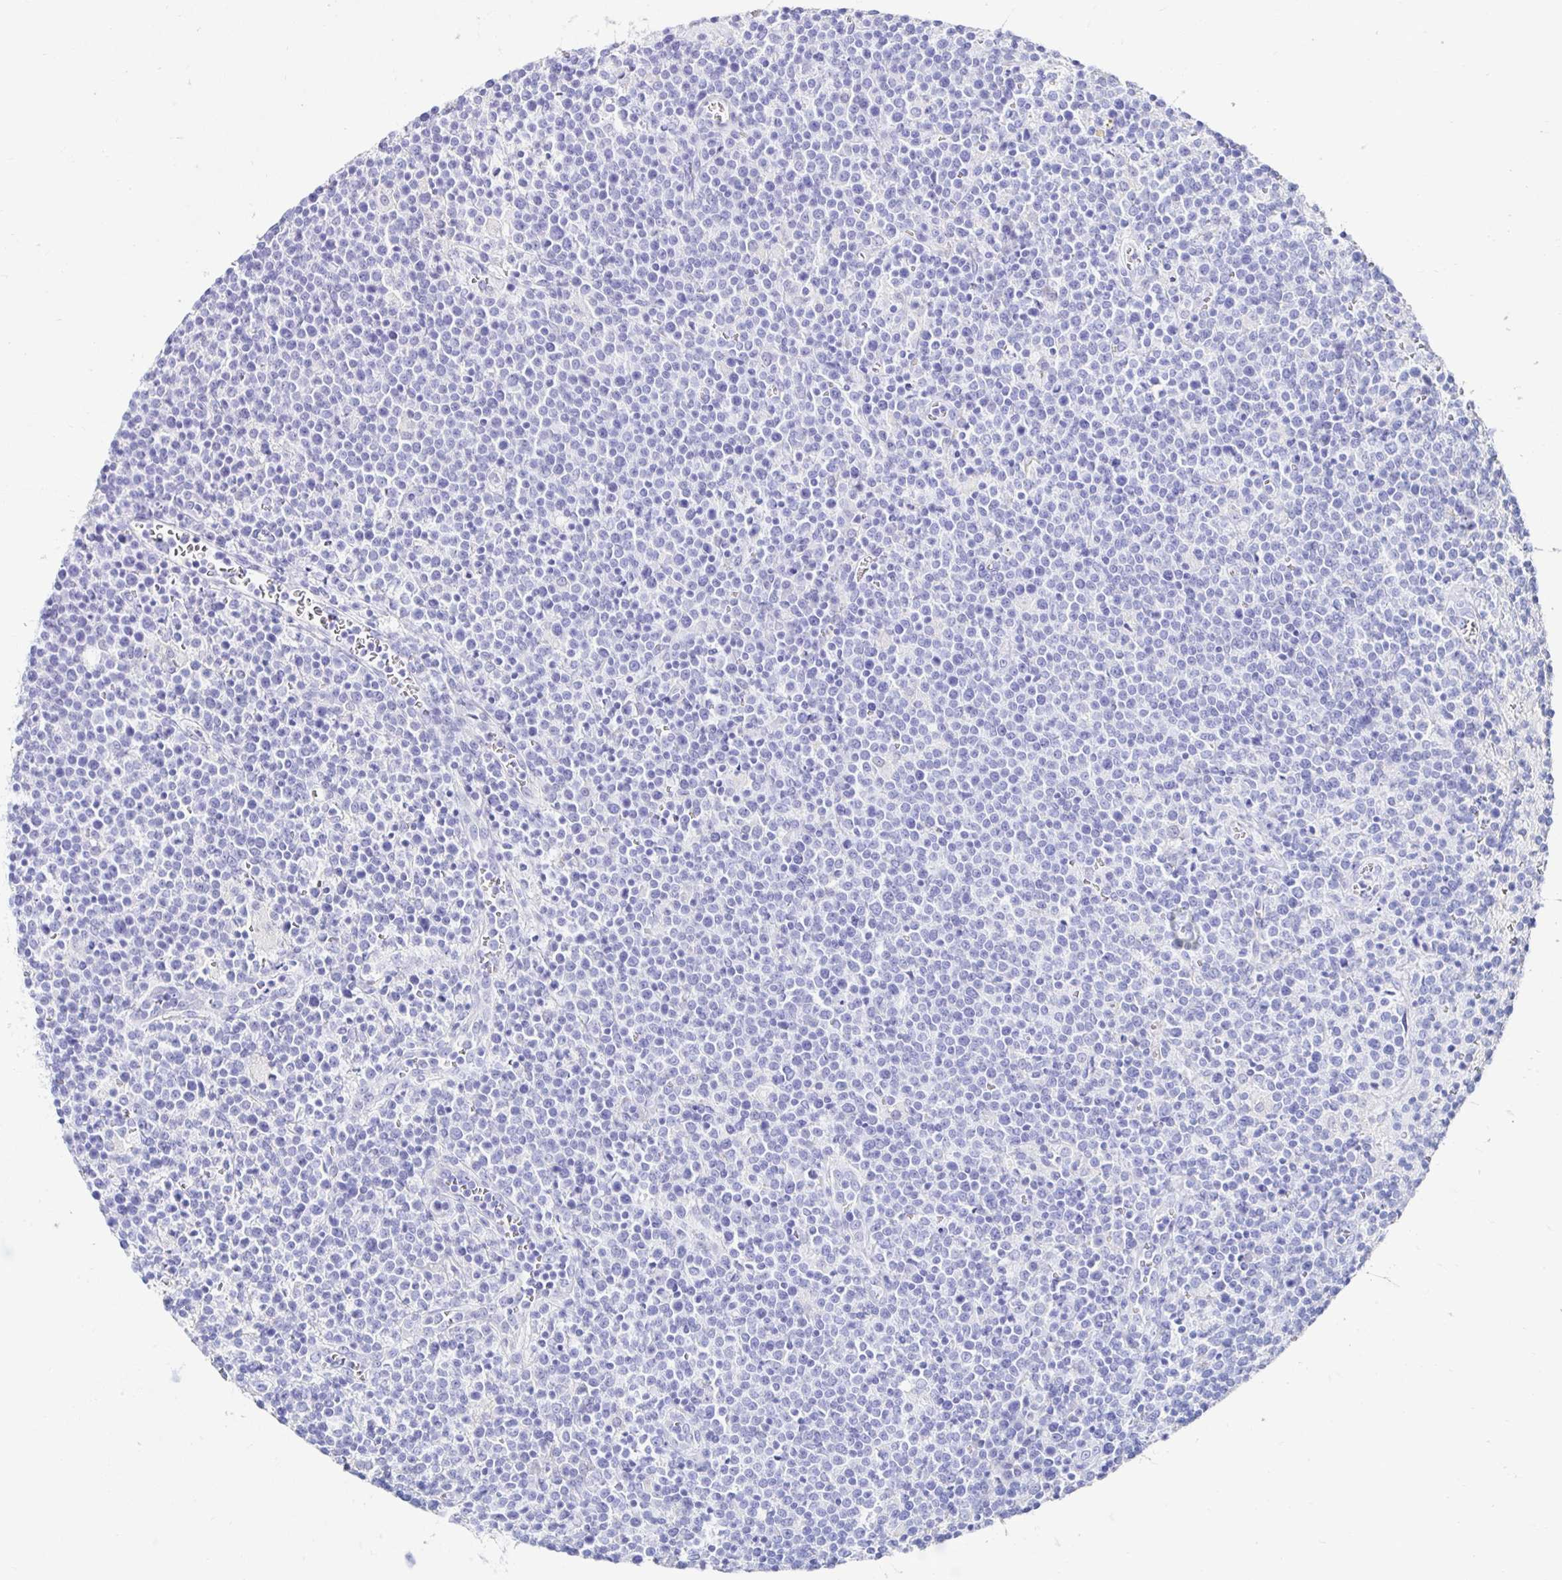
{"staining": {"intensity": "negative", "quantity": "none", "location": "none"}, "tissue": "lymphoma", "cell_type": "Tumor cells", "image_type": "cancer", "snomed": [{"axis": "morphology", "description": "Malignant lymphoma, non-Hodgkin's type, High grade"}, {"axis": "topography", "description": "Lymph node"}], "caption": "Tumor cells are negative for brown protein staining in lymphoma.", "gene": "CA9", "patient": {"sex": "male", "age": 61}}